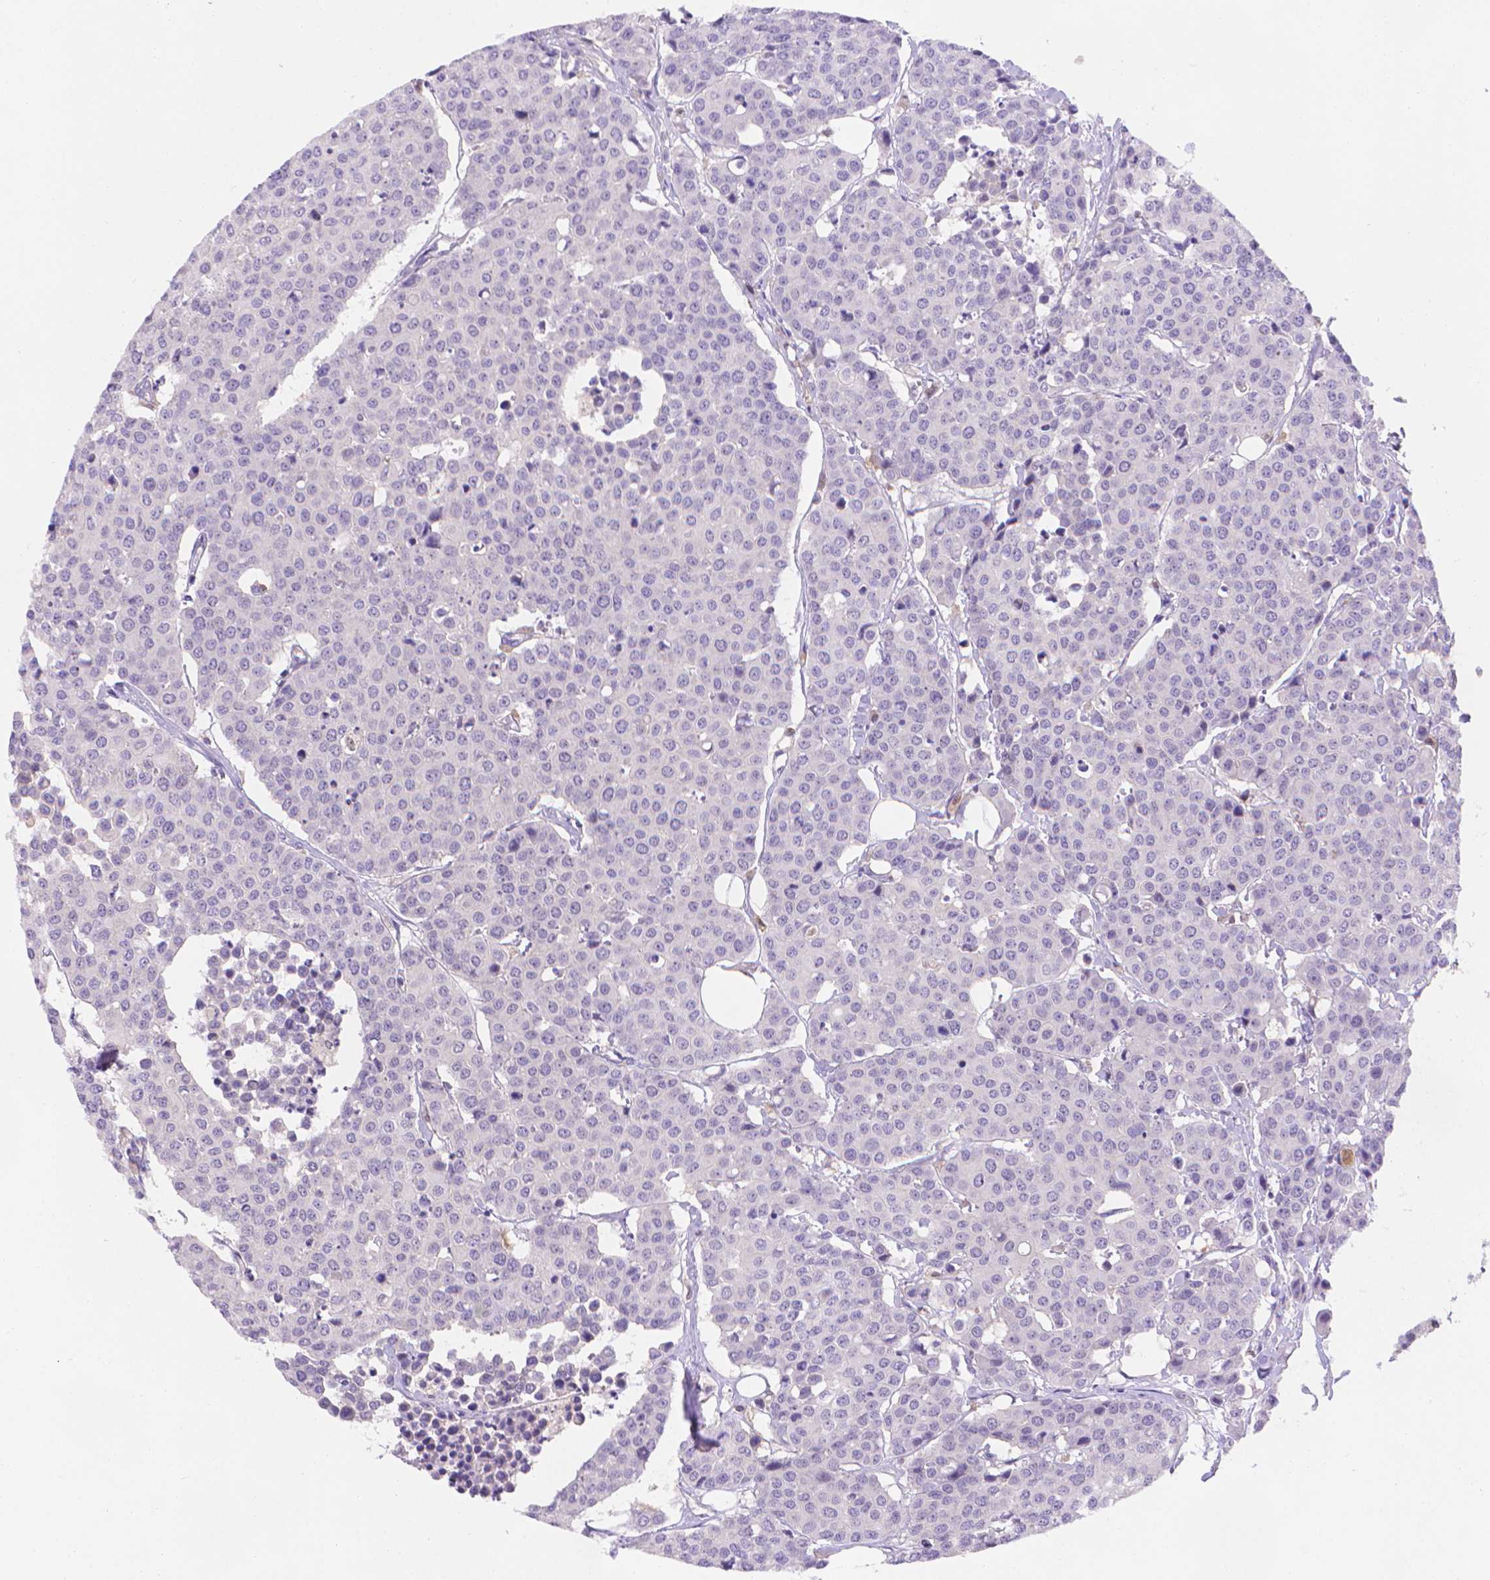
{"staining": {"intensity": "negative", "quantity": "none", "location": "none"}, "tissue": "carcinoid", "cell_type": "Tumor cells", "image_type": "cancer", "snomed": [{"axis": "morphology", "description": "Carcinoid, malignant, NOS"}, {"axis": "topography", "description": "Colon"}], "caption": "This is an immunohistochemistry (IHC) image of carcinoid. There is no staining in tumor cells.", "gene": "FGD2", "patient": {"sex": "male", "age": 81}}